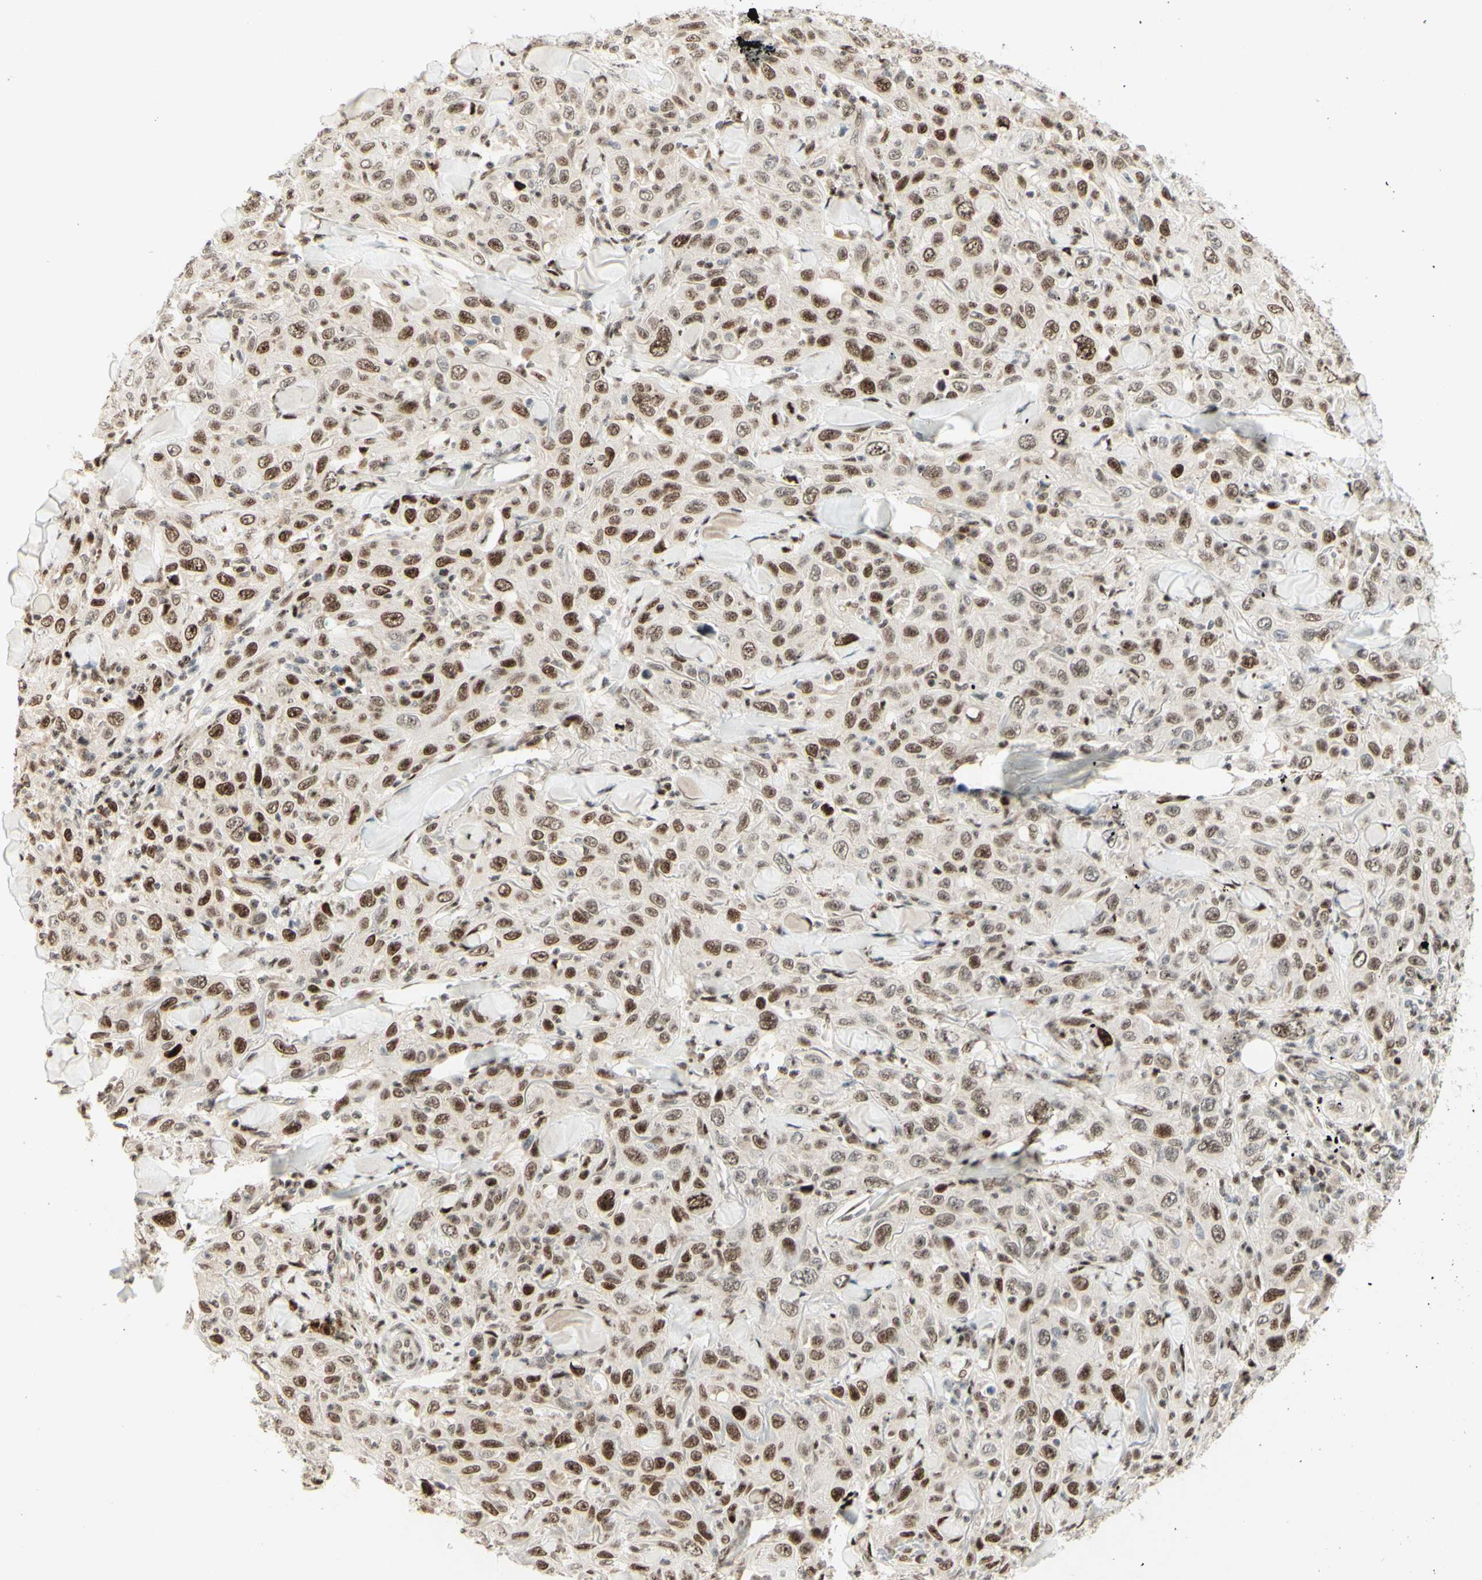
{"staining": {"intensity": "moderate", "quantity": ">75%", "location": "cytoplasmic/membranous,nuclear"}, "tissue": "skin cancer", "cell_type": "Tumor cells", "image_type": "cancer", "snomed": [{"axis": "morphology", "description": "Squamous cell carcinoma, NOS"}, {"axis": "topography", "description": "Skin"}], "caption": "DAB immunohistochemical staining of human squamous cell carcinoma (skin) displays moderate cytoplasmic/membranous and nuclear protein positivity in approximately >75% of tumor cells.", "gene": "CDKL5", "patient": {"sex": "female", "age": 88}}